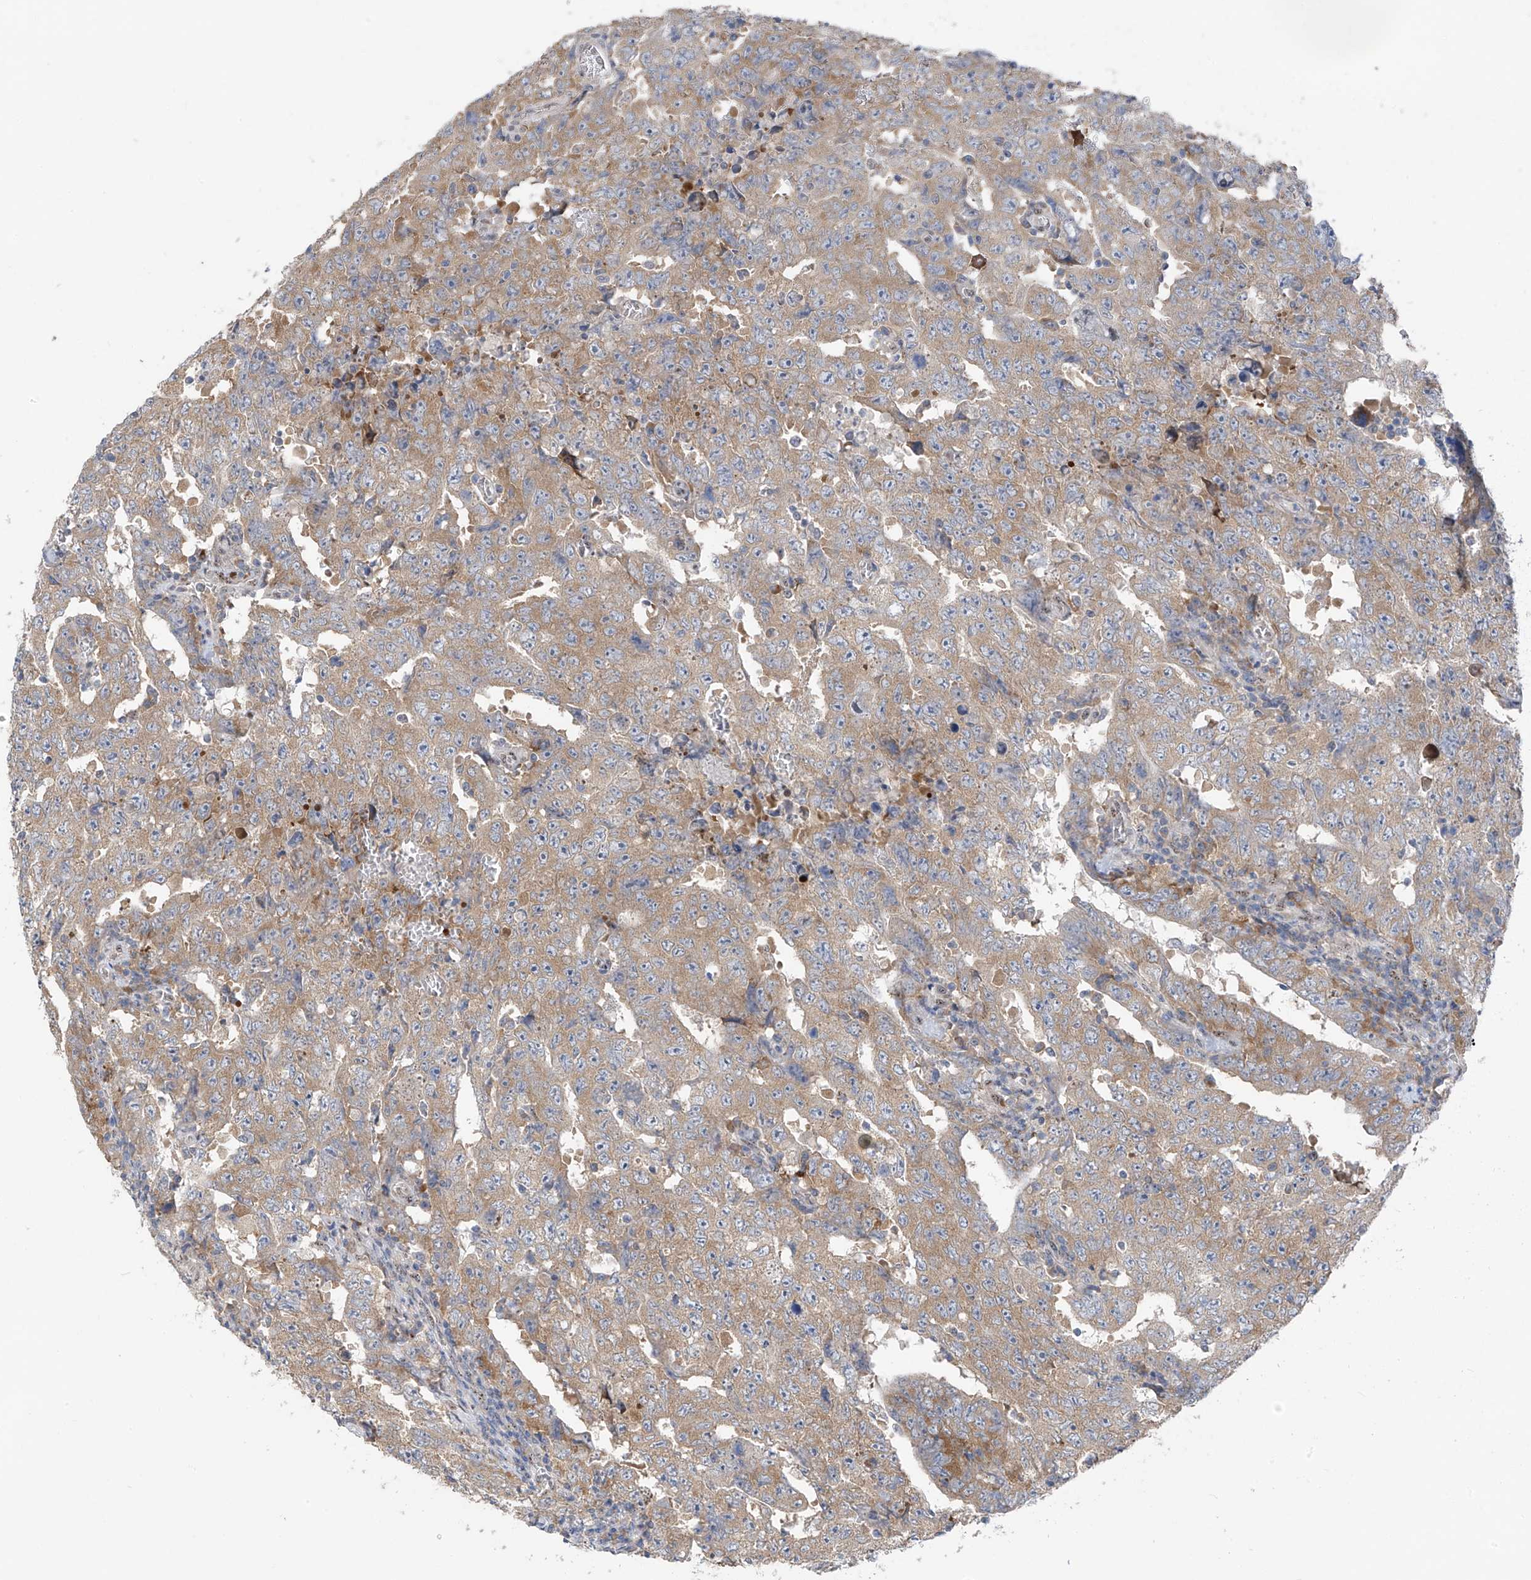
{"staining": {"intensity": "moderate", "quantity": "25%-75%", "location": "cytoplasmic/membranous"}, "tissue": "testis cancer", "cell_type": "Tumor cells", "image_type": "cancer", "snomed": [{"axis": "morphology", "description": "Carcinoma, Embryonal, NOS"}, {"axis": "topography", "description": "Testis"}], "caption": "A micrograph of human embryonal carcinoma (testis) stained for a protein exhibits moderate cytoplasmic/membranous brown staining in tumor cells. (DAB (3,3'-diaminobenzidine) IHC with brightfield microscopy, high magnification).", "gene": "RPL4", "patient": {"sex": "male", "age": 26}}